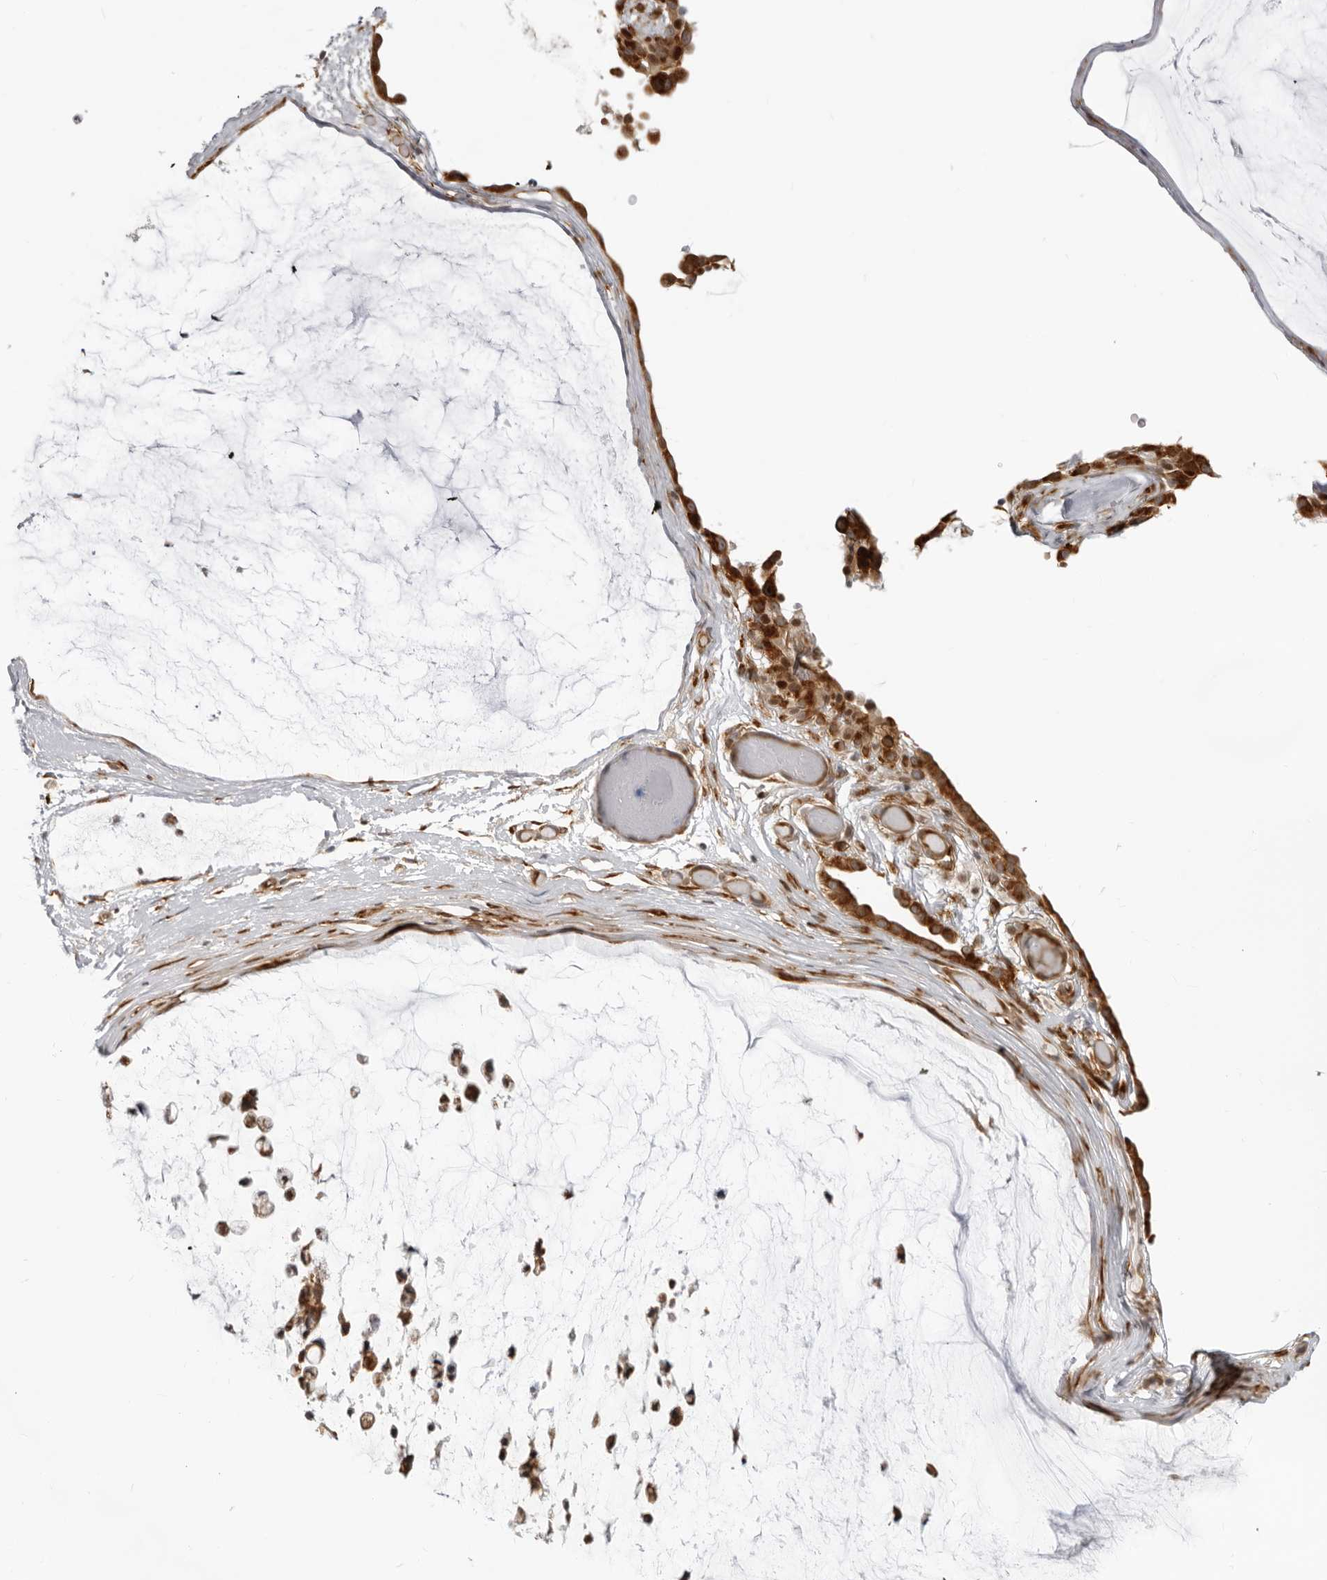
{"staining": {"intensity": "moderate", "quantity": ">75%", "location": "cytoplasmic/membranous"}, "tissue": "ovarian cancer", "cell_type": "Tumor cells", "image_type": "cancer", "snomed": [{"axis": "morphology", "description": "Cystadenocarcinoma, mucinous, NOS"}, {"axis": "topography", "description": "Ovary"}], "caption": "Immunohistochemical staining of human ovarian cancer demonstrates medium levels of moderate cytoplasmic/membranous protein expression in about >75% of tumor cells.", "gene": "SRGAP2", "patient": {"sex": "female", "age": 39}}